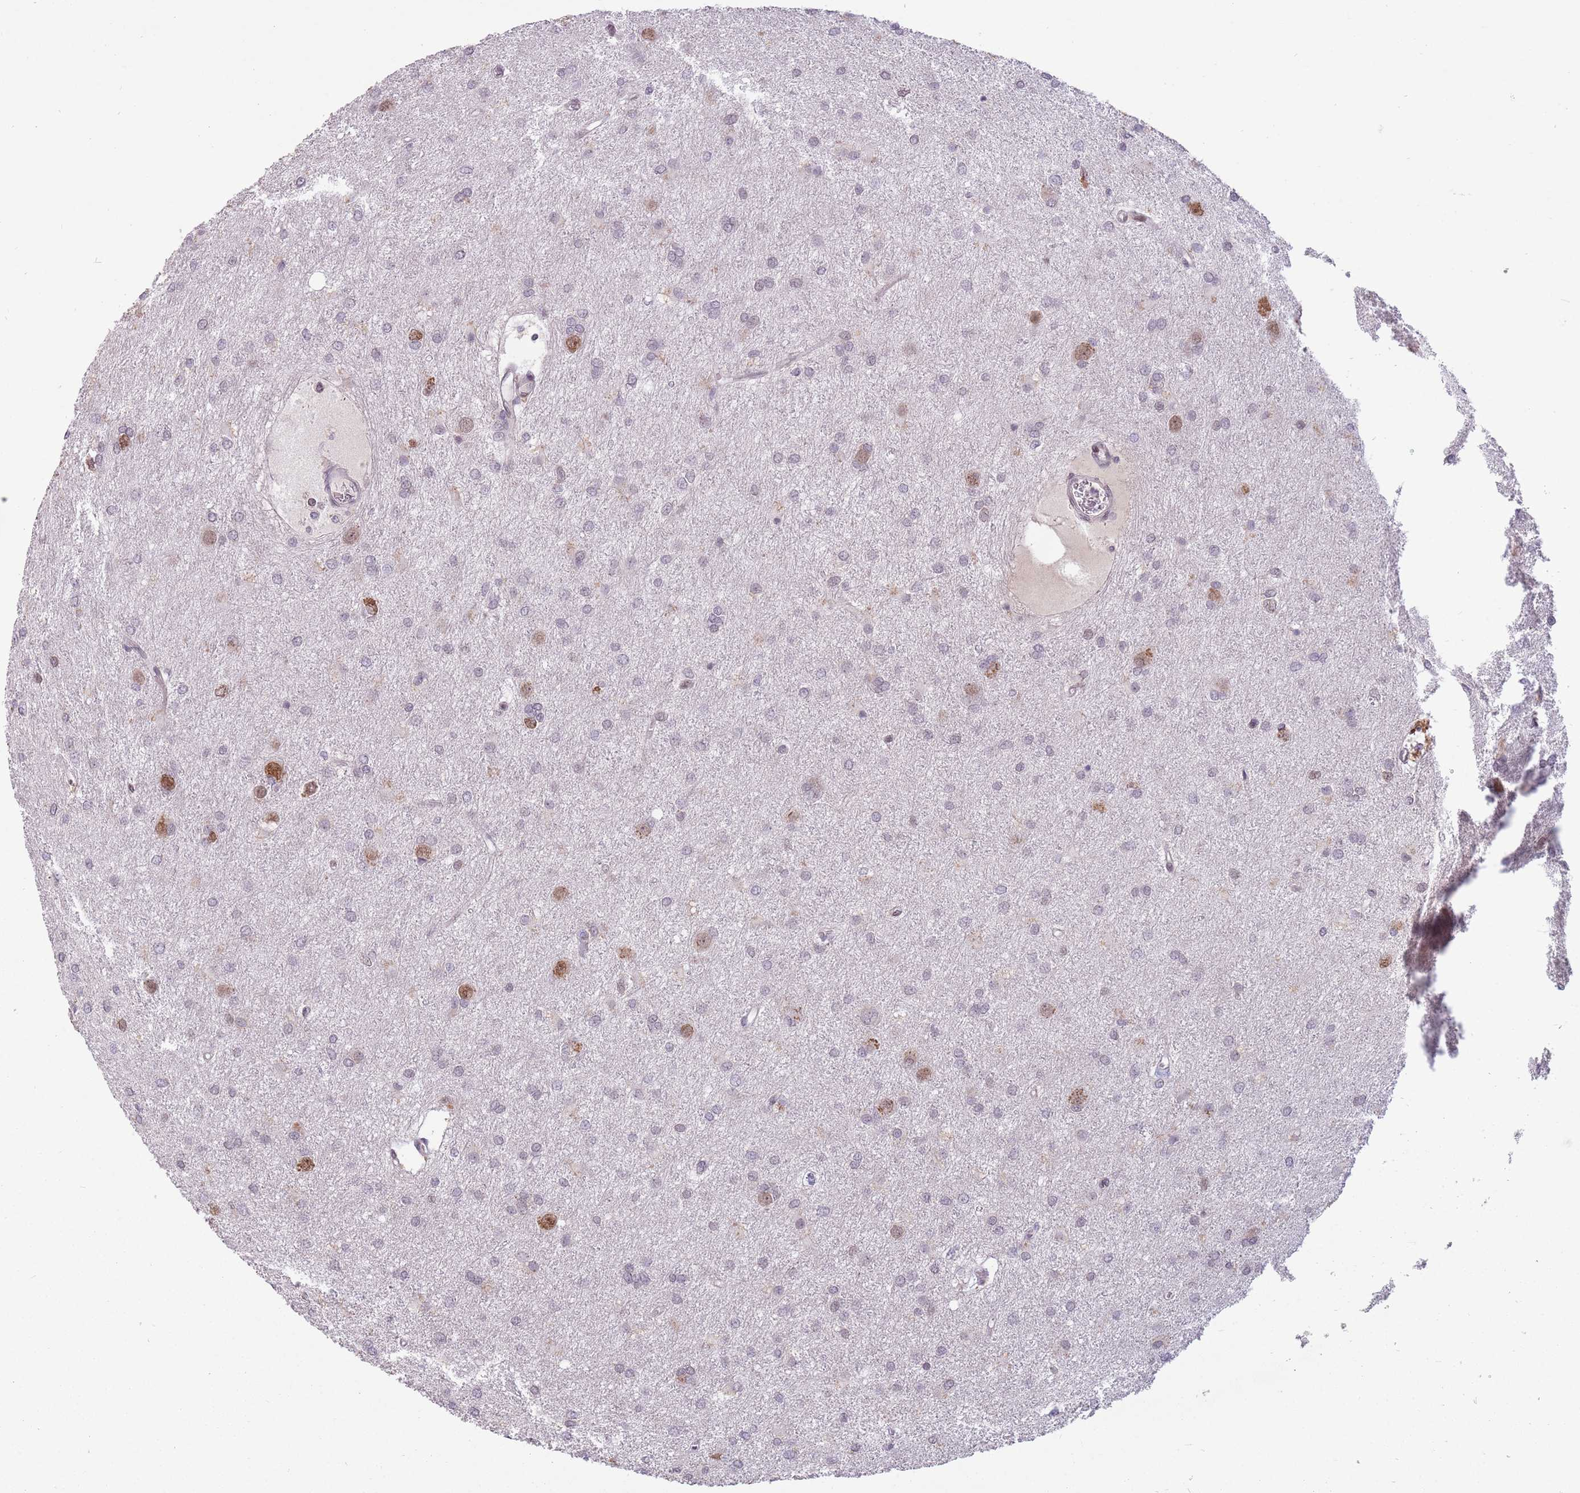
{"staining": {"intensity": "negative", "quantity": "none", "location": "none"}, "tissue": "glioma", "cell_type": "Tumor cells", "image_type": "cancer", "snomed": [{"axis": "morphology", "description": "Glioma, malignant, High grade"}, {"axis": "topography", "description": "Brain"}], "caption": "Immunohistochemical staining of human malignant glioma (high-grade) demonstrates no significant expression in tumor cells.", "gene": "ZNF574", "patient": {"sex": "female", "age": 50}}